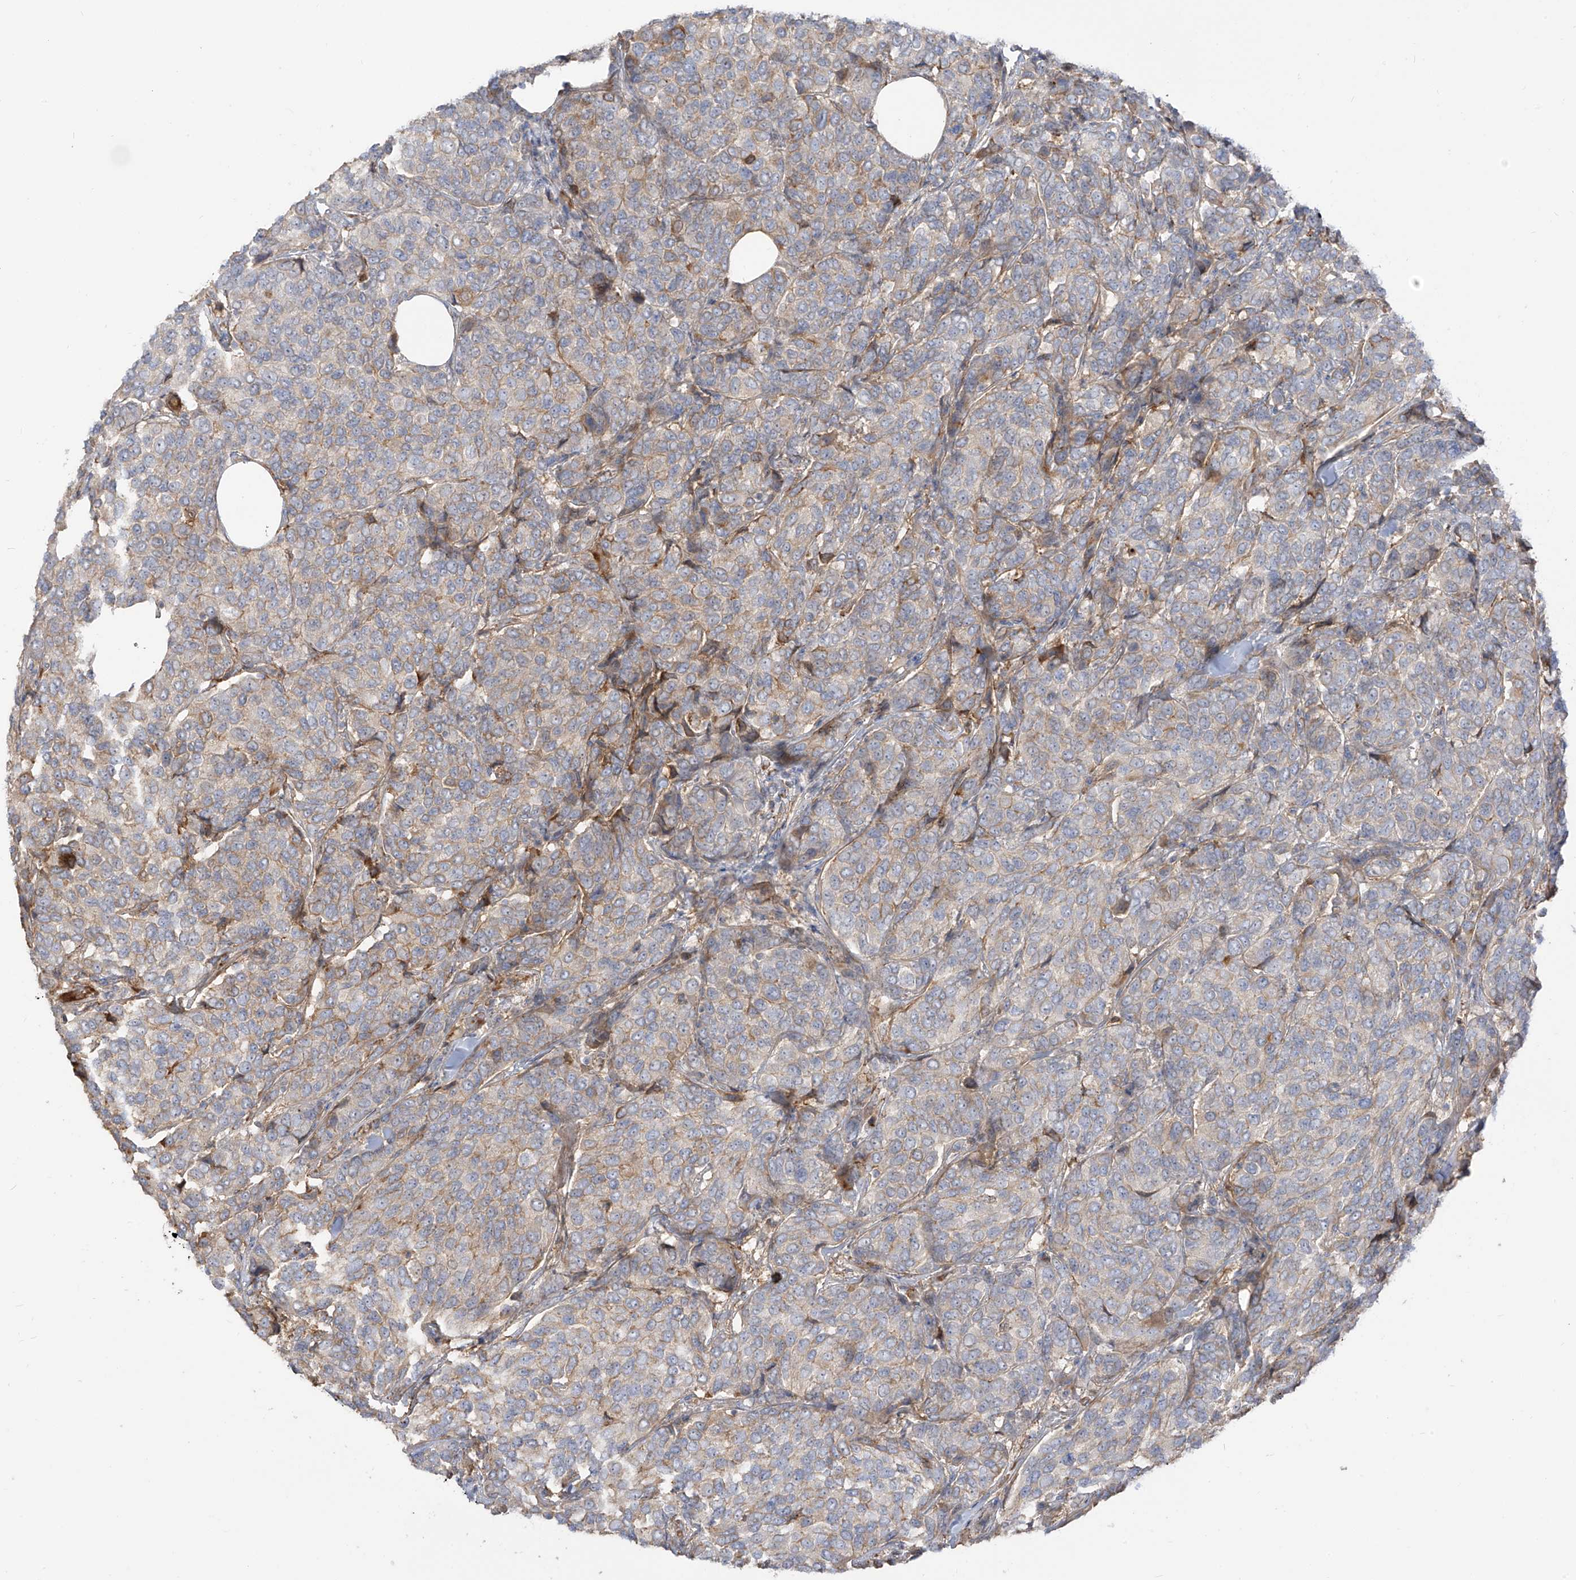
{"staining": {"intensity": "moderate", "quantity": "<25%", "location": "cytoplasmic/membranous"}, "tissue": "breast cancer", "cell_type": "Tumor cells", "image_type": "cancer", "snomed": [{"axis": "morphology", "description": "Duct carcinoma"}, {"axis": "topography", "description": "Breast"}], "caption": "High-magnification brightfield microscopy of breast cancer (infiltrating ductal carcinoma) stained with DAB (brown) and counterstained with hematoxylin (blue). tumor cells exhibit moderate cytoplasmic/membranous expression is identified in about<25% of cells.", "gene": "ZGRF1", "patient": {"sex": "female", "age": 55}}